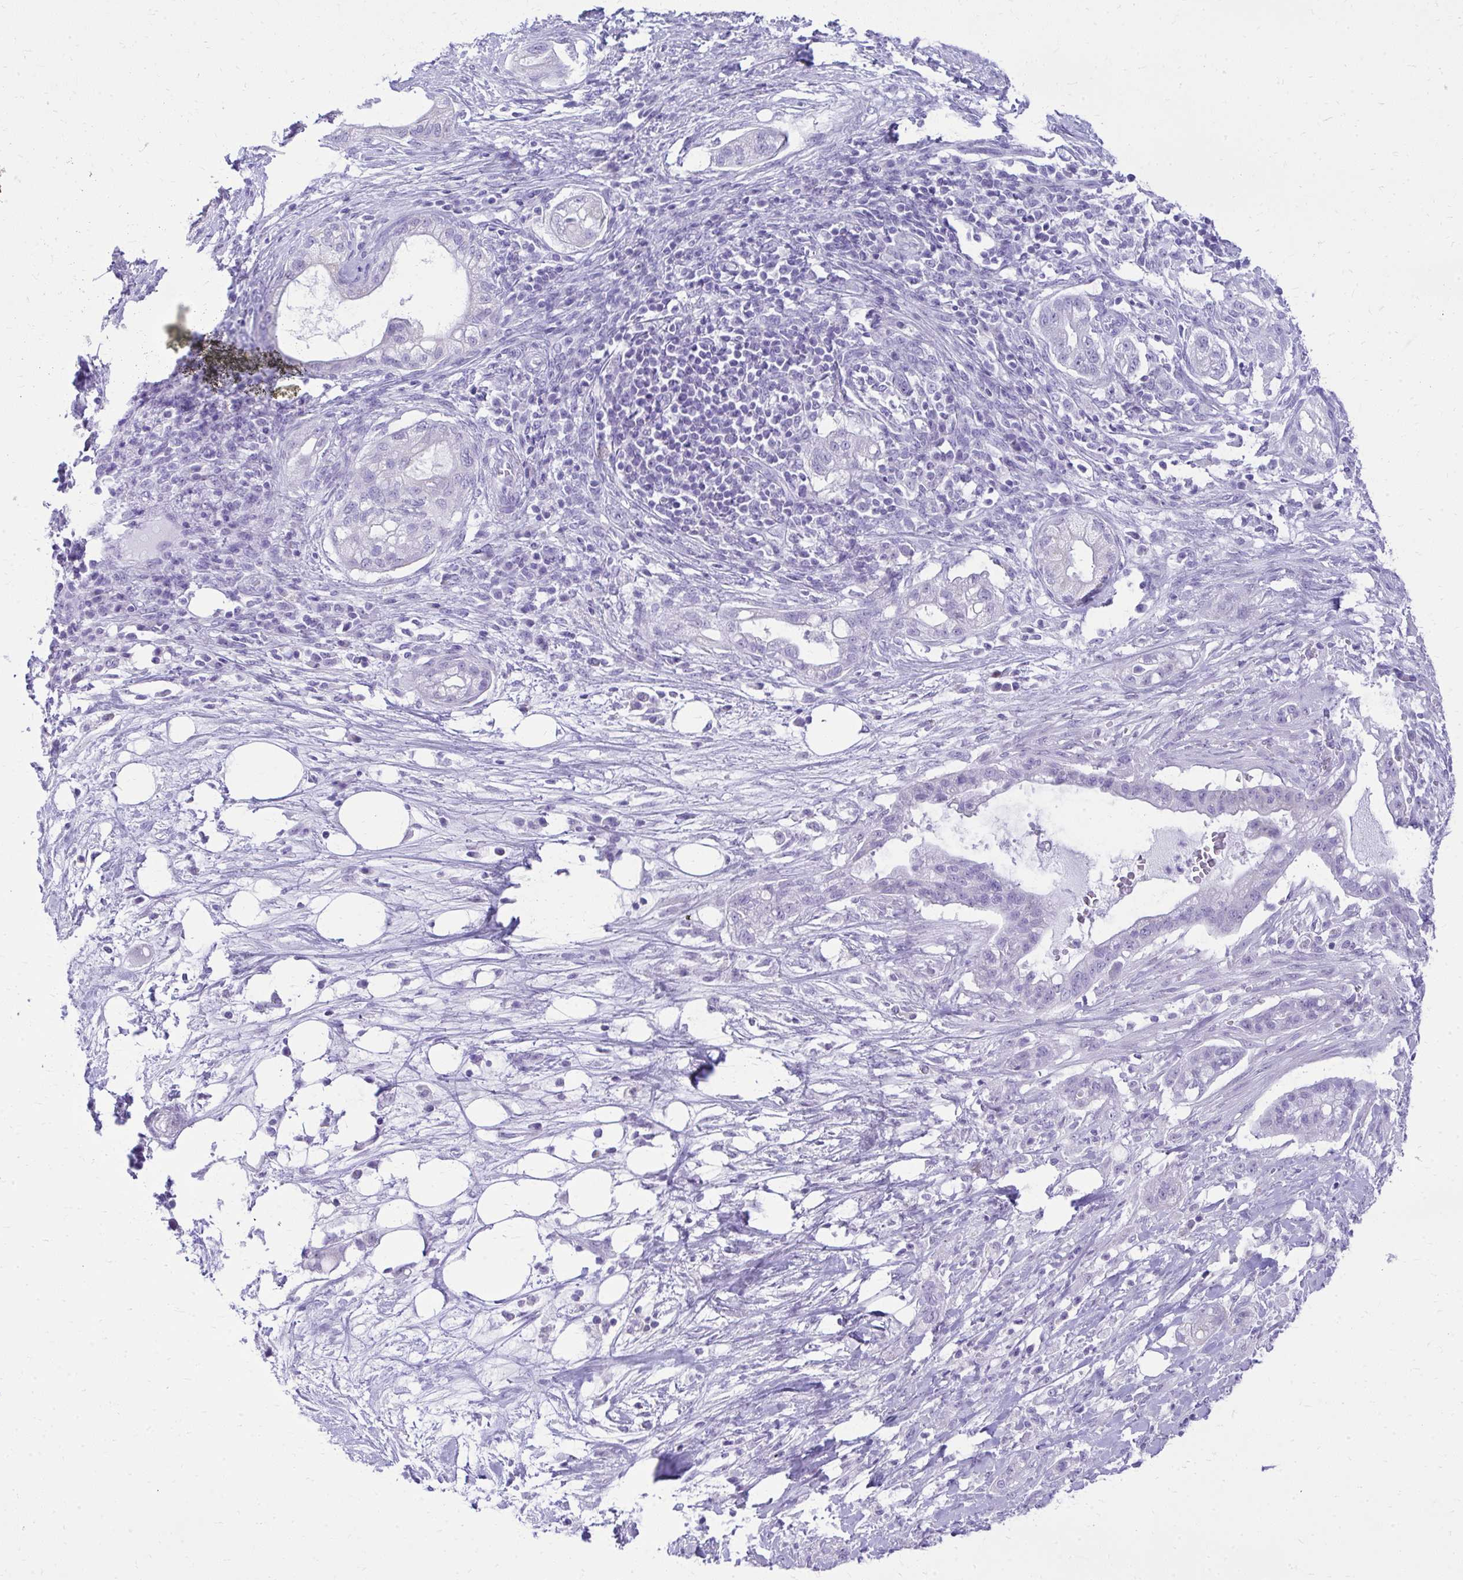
{"staining": {"intensity": "negative", "quantity": "none", "location": "none"}, "tissue": "pancreatic cancer", "cell_type": "Tumor cells", "image_type": "cancer", "snomed": [{"axis": "morphology", "description": "Adenocarcinoma, NOS"}, {"axis": "topography", "description": "Pancreas"}], "caption": "DAB (3,3'-diaminobenzidine) immunohistochemical staining of human pancreatic adenocarcinoma reveals no significant expression in tumor cells. (Stains: DAB immunohistochemistry (IHC) with hematoxylin counter stain, Microscopy: brightfield microscopy at high magnification).", "gene": "RALYL", "patient": {"sex": "male", "age": 44}}